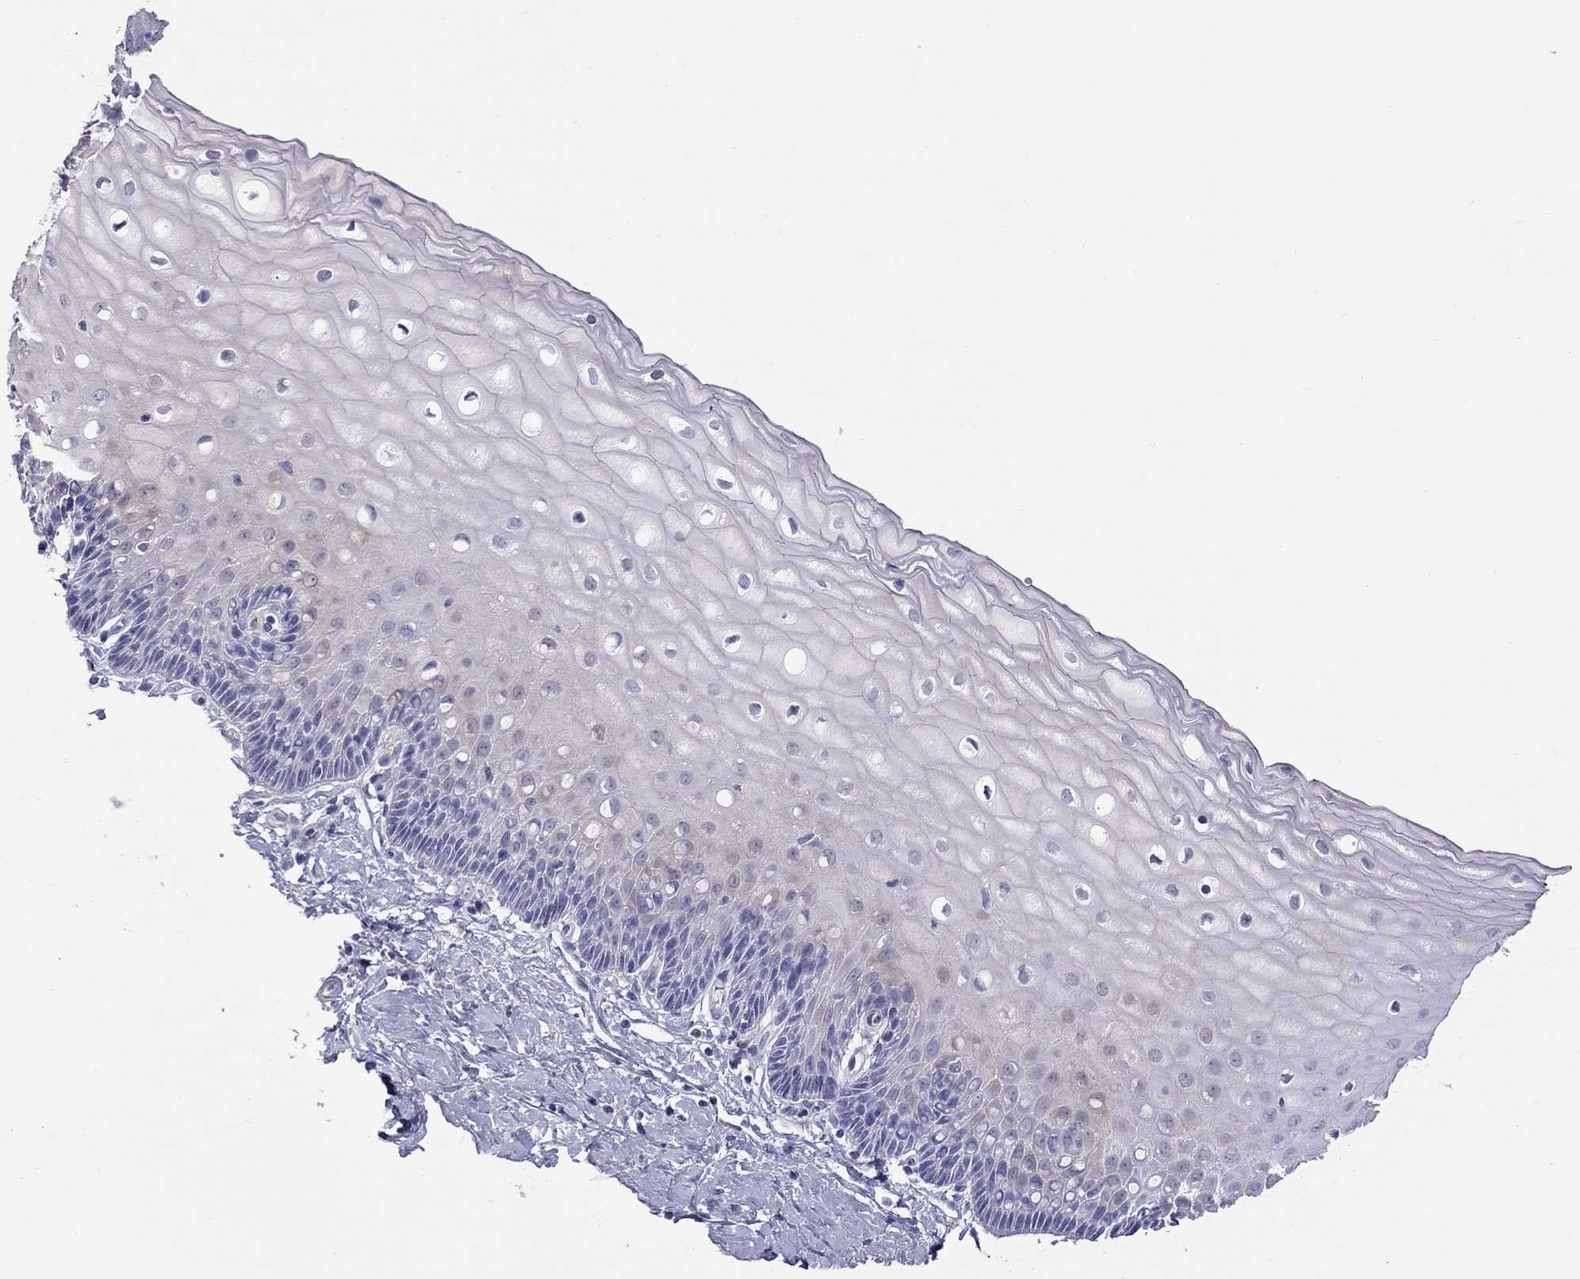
{"staining": {"intensity": "weak", "quantity": "<25%", "location": "cytoplasmic/membranous"}, "tissue": "cervix", "cell_type": "Squamous epithelial cells", "image_type": "normal", "snomed": [{"axis": "morphology", "description": "Normal tissue, NOS"}, {"axis": "topography", "description": "Cervix"}], "caption": "Normal cervix was stained to show a protein in brown. There is no significant positivity in squamous epithelial cells. Brightfield microscopy of immunohistochemistry (IHC) stained with DAB (brown) and hematoxylin (blue), captured at high magnification.", "gene": "ALOX15B", "patient": {"sex": "female", "age": 37}}